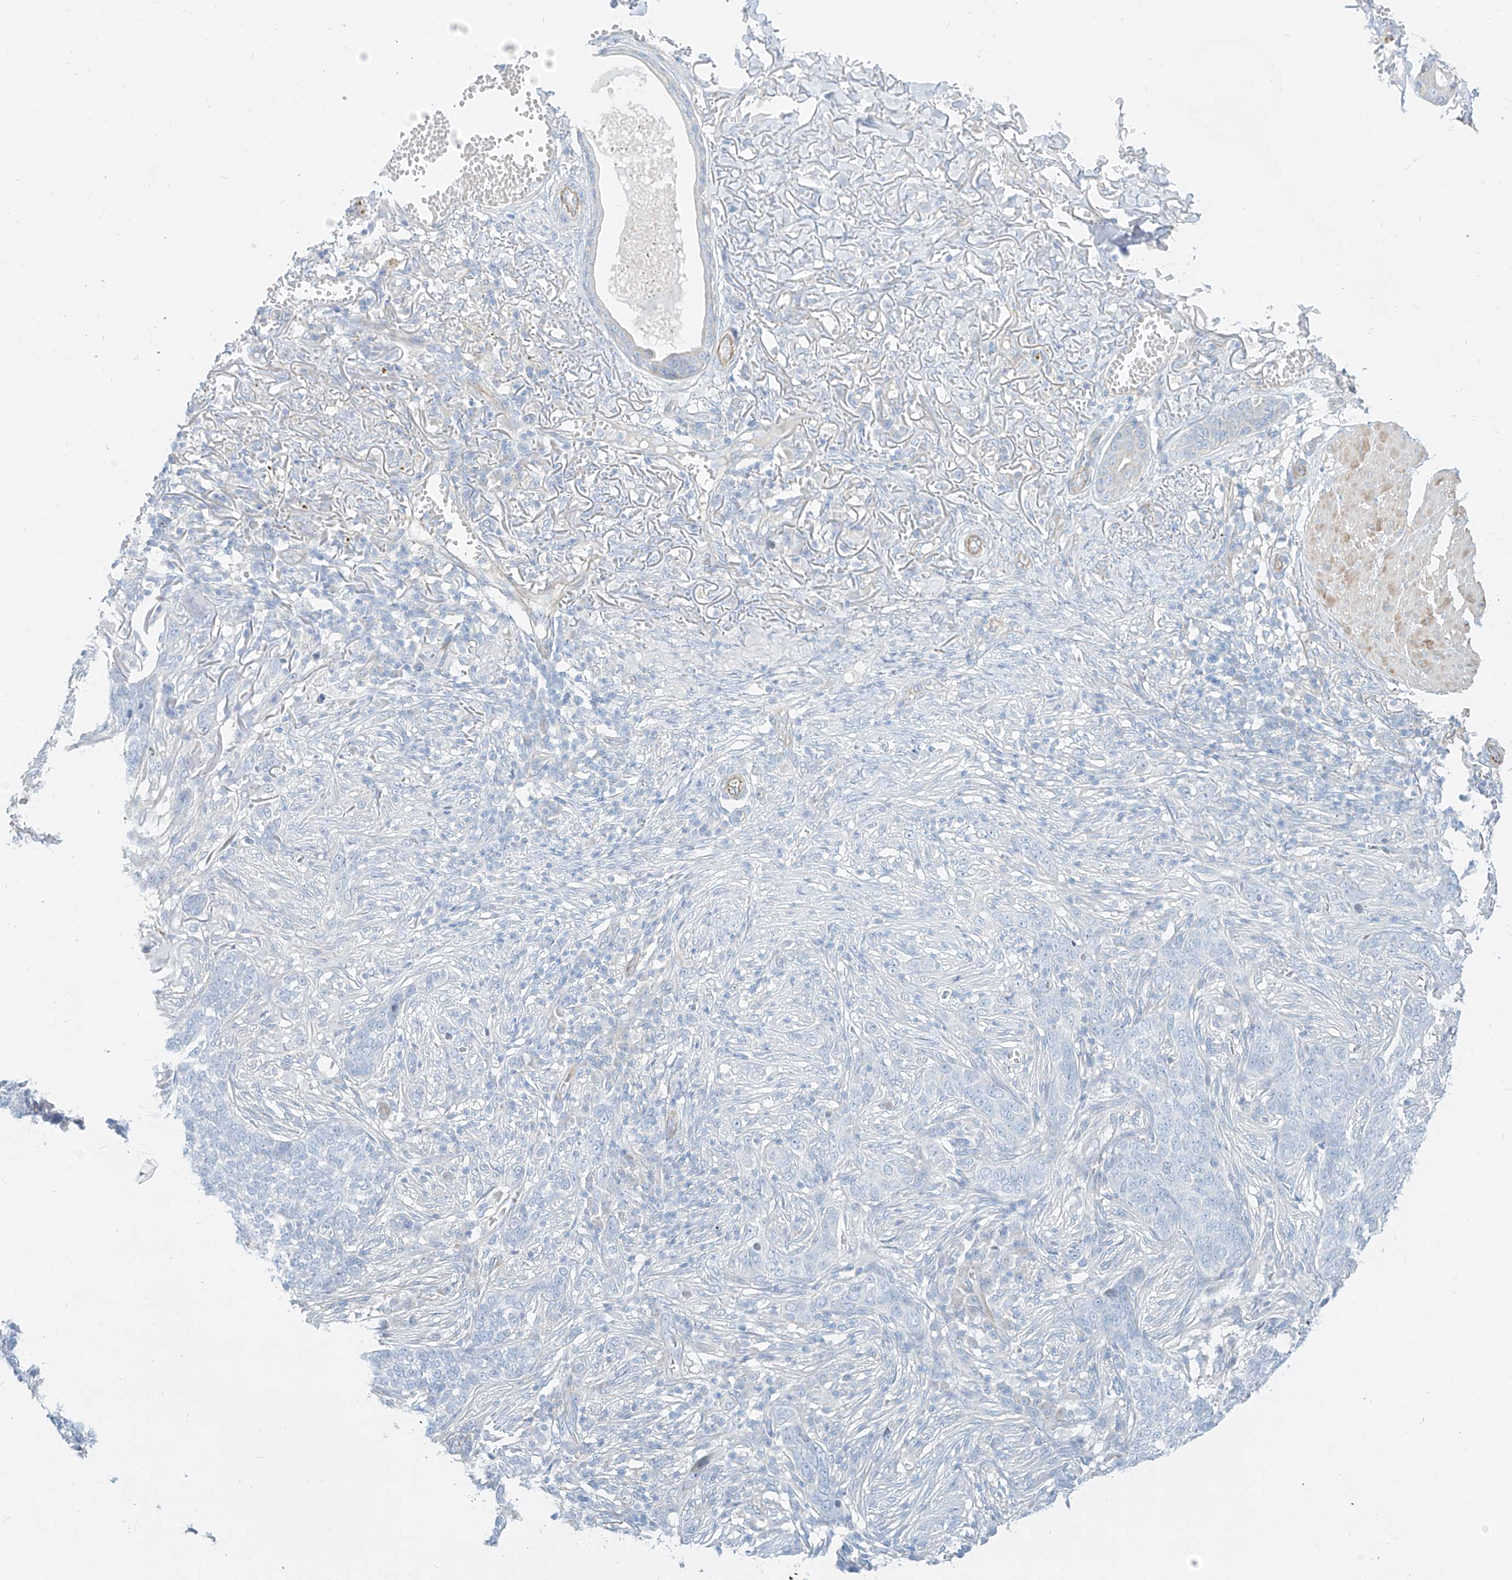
{"staining": {"intensity": "negative", "quantity": "none", "location": "none"}, "tissue": "skin cancer", "cell_type": "Tumor cells", "image_type": "cancer", "snomed": [{"axis": "morphology", "description": "Basal cell carcinoma"}, {"axis": "topography", "description": "Skin"}], "caption": "Immunohistochemistry (IHC) image of neoplastic tissue: human skin cancer (basal cell carcinoma) stained with DAB exhibits no significant protein positivity in tumor cells. (DAB (3,3'-diaminobenzidine) immunohistochemistry (IHC) visualized using brightfield microscopy, high magnification).", "gene": "AJM1", "patient": {"sex": "male", "age": 85}}